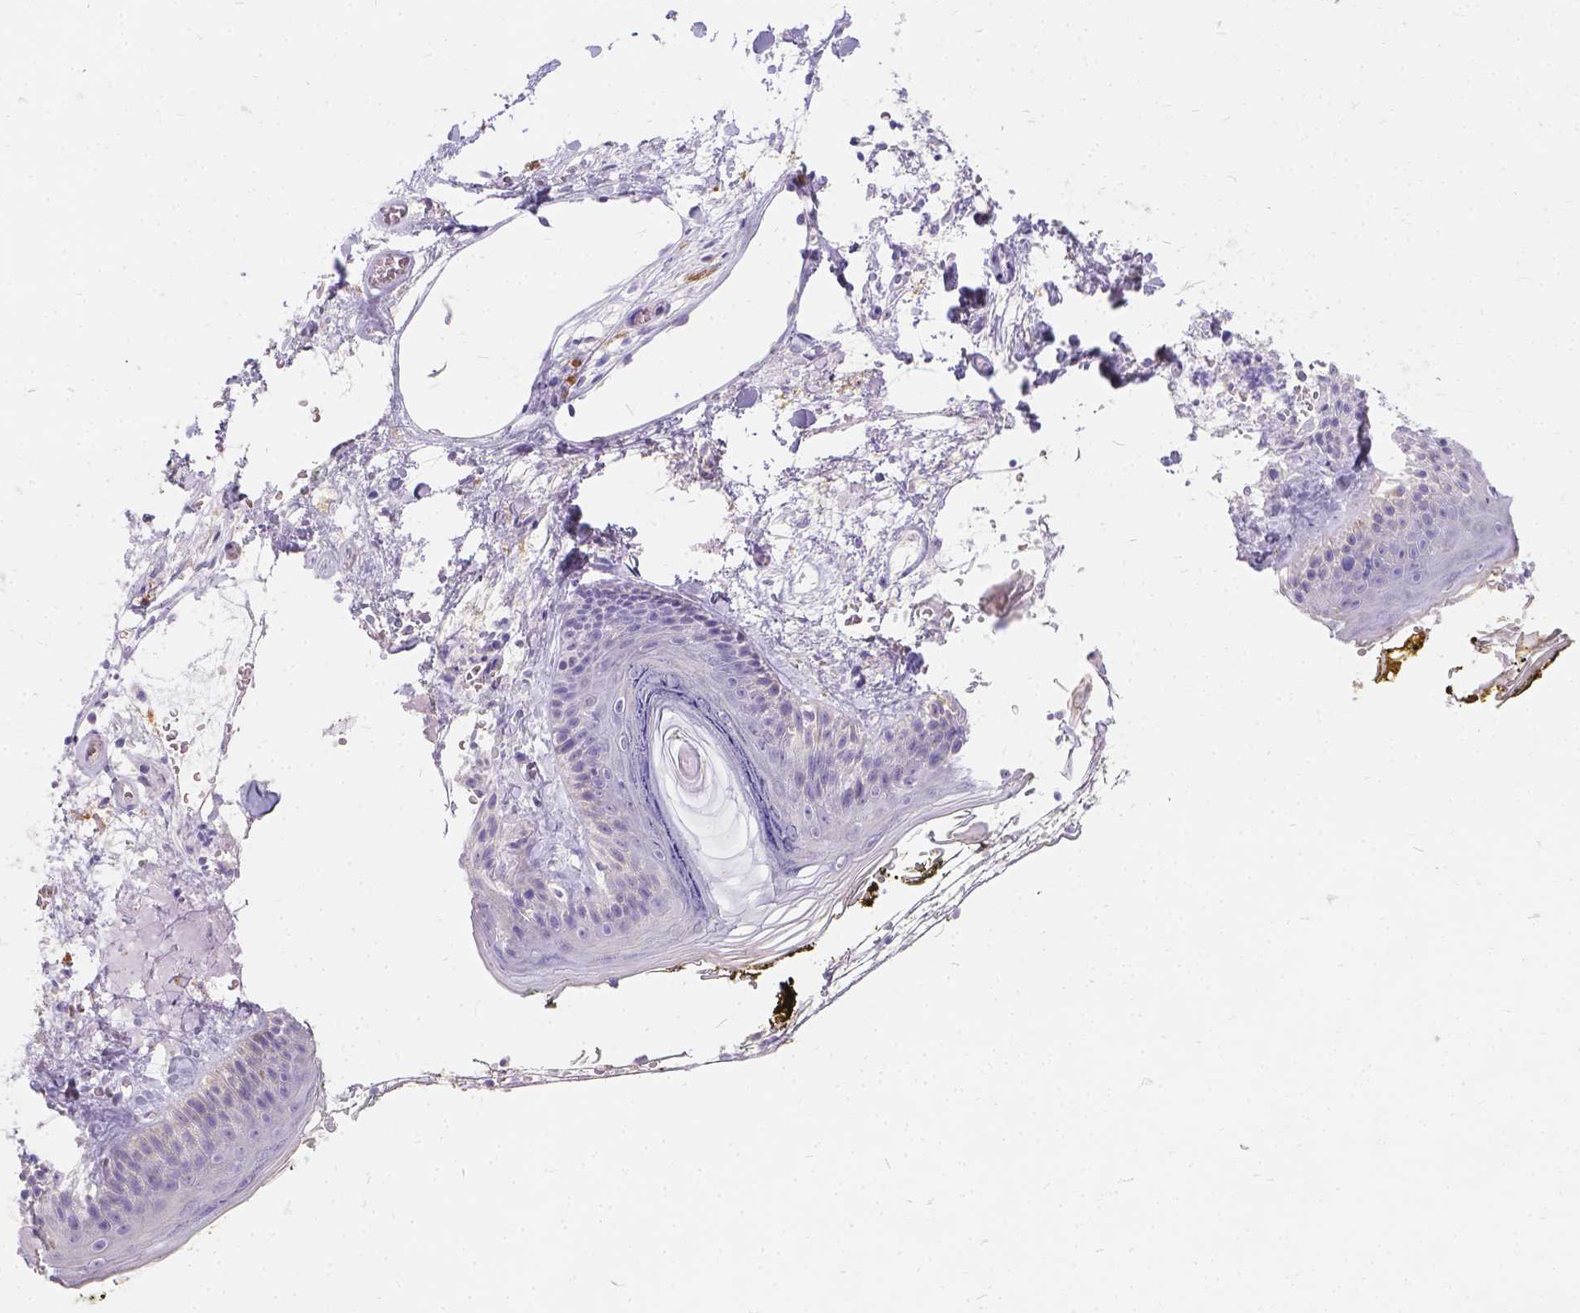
{"staining": {"intensity": "negative", "quantity": "none", "location": "none"}, "tissue": "skin", "cell_type": "Fibroblasts", "image_type": "normal", "snomed": [{"axis": "morphology", "description": "Normal tissue, NOS"}, {"axis": "topography", "description": "Skin"}], "caption": "IHC of benign human skin reveals no staining in fibroblasts.", "gene": "GNRHR", "patient": {"sex": "male", "age": 76}}